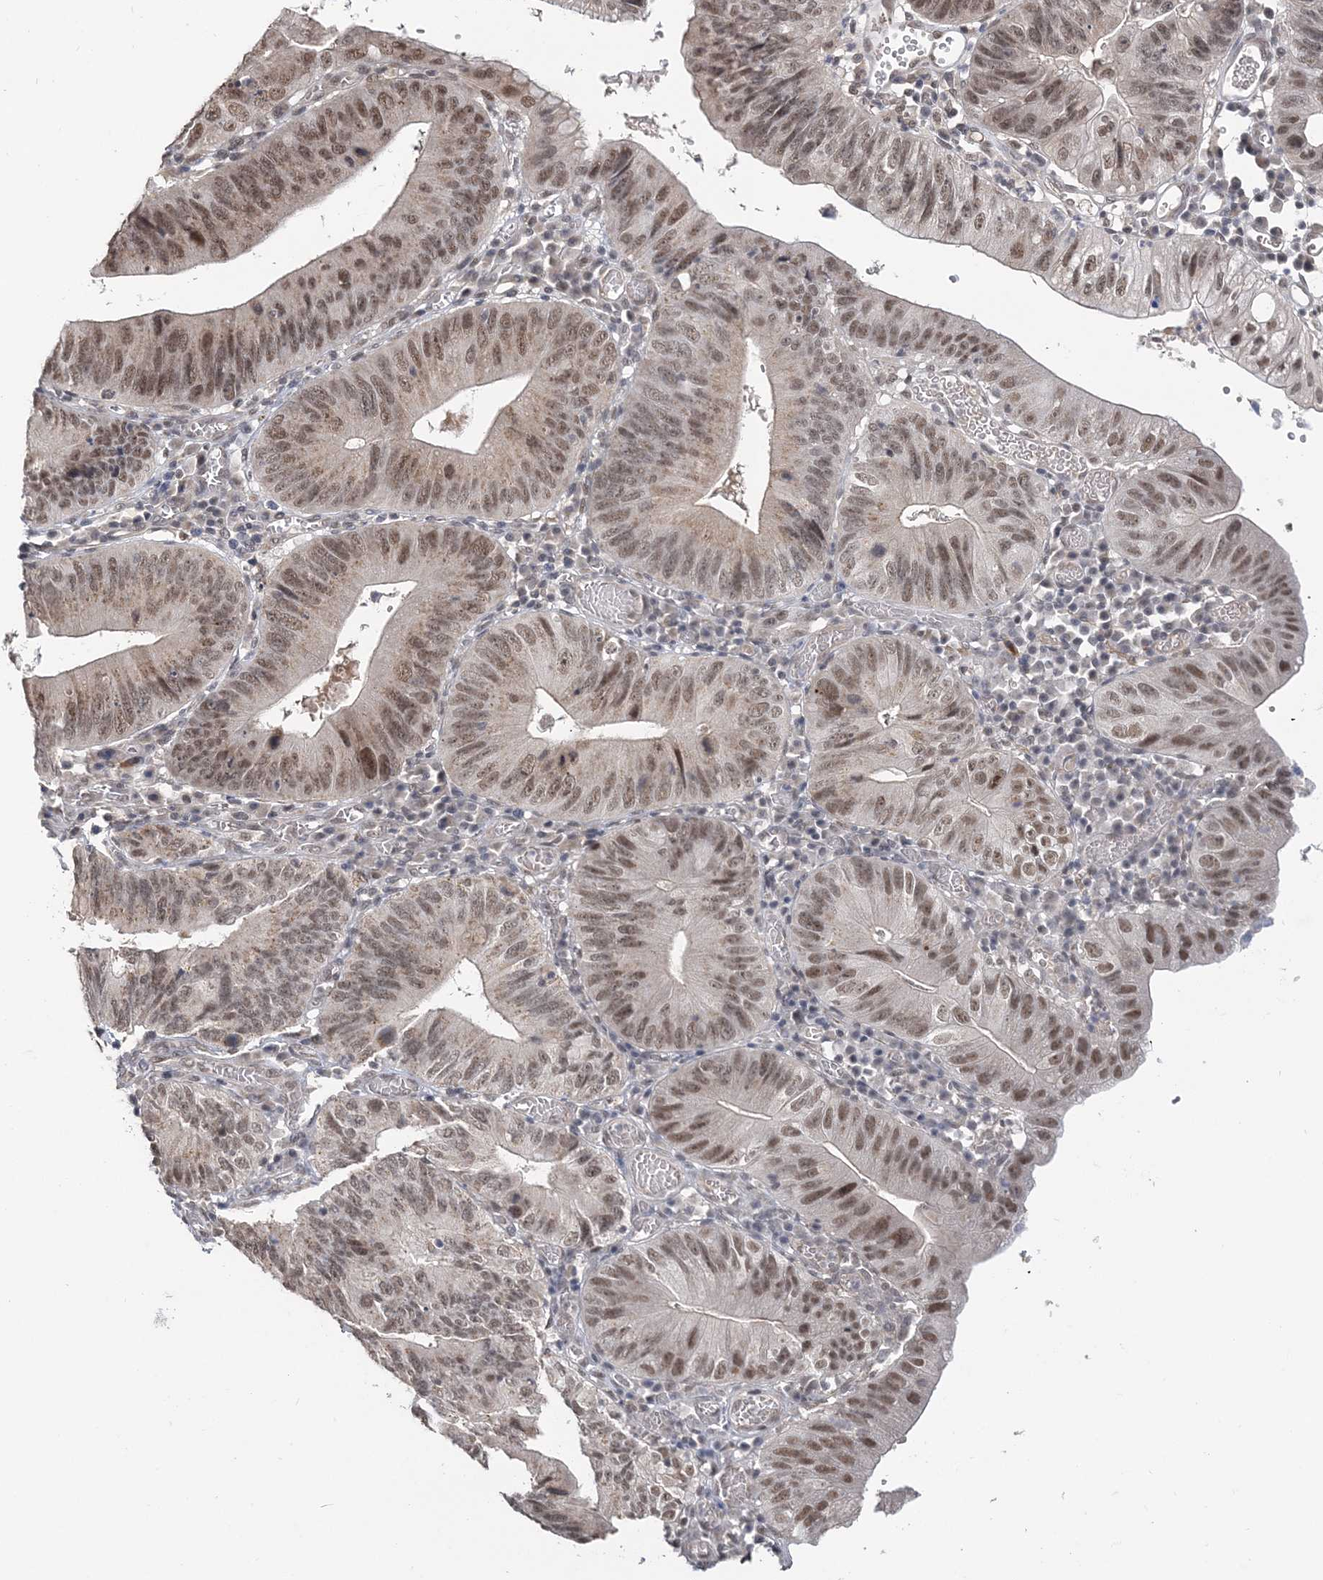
{"staining": {"intensity": "moderate", "quantity": "25%-75%", "location": "nuclear"}, "tissue": "stomach cancer", "cell_type": "Tumor cells", "image_type": "cancer", "snomed": [{"axis": "morphology", "description": "Adenocarcinoma, NOS"}, {"axis": "topography", "description": "Stomach"}], "caption": "Immunohistochemistry (IHC) micrograph of neoplastic tissue: human stomach adenocarcinoma stained using immunohistochemistry reveals medium levels of moderate protein expression localized specifically in the nuclear of tumor cells, appearing as a nuclear brown color.", "gene": "TSHZ2", "patient": {"sex": "male", "age": 59}}